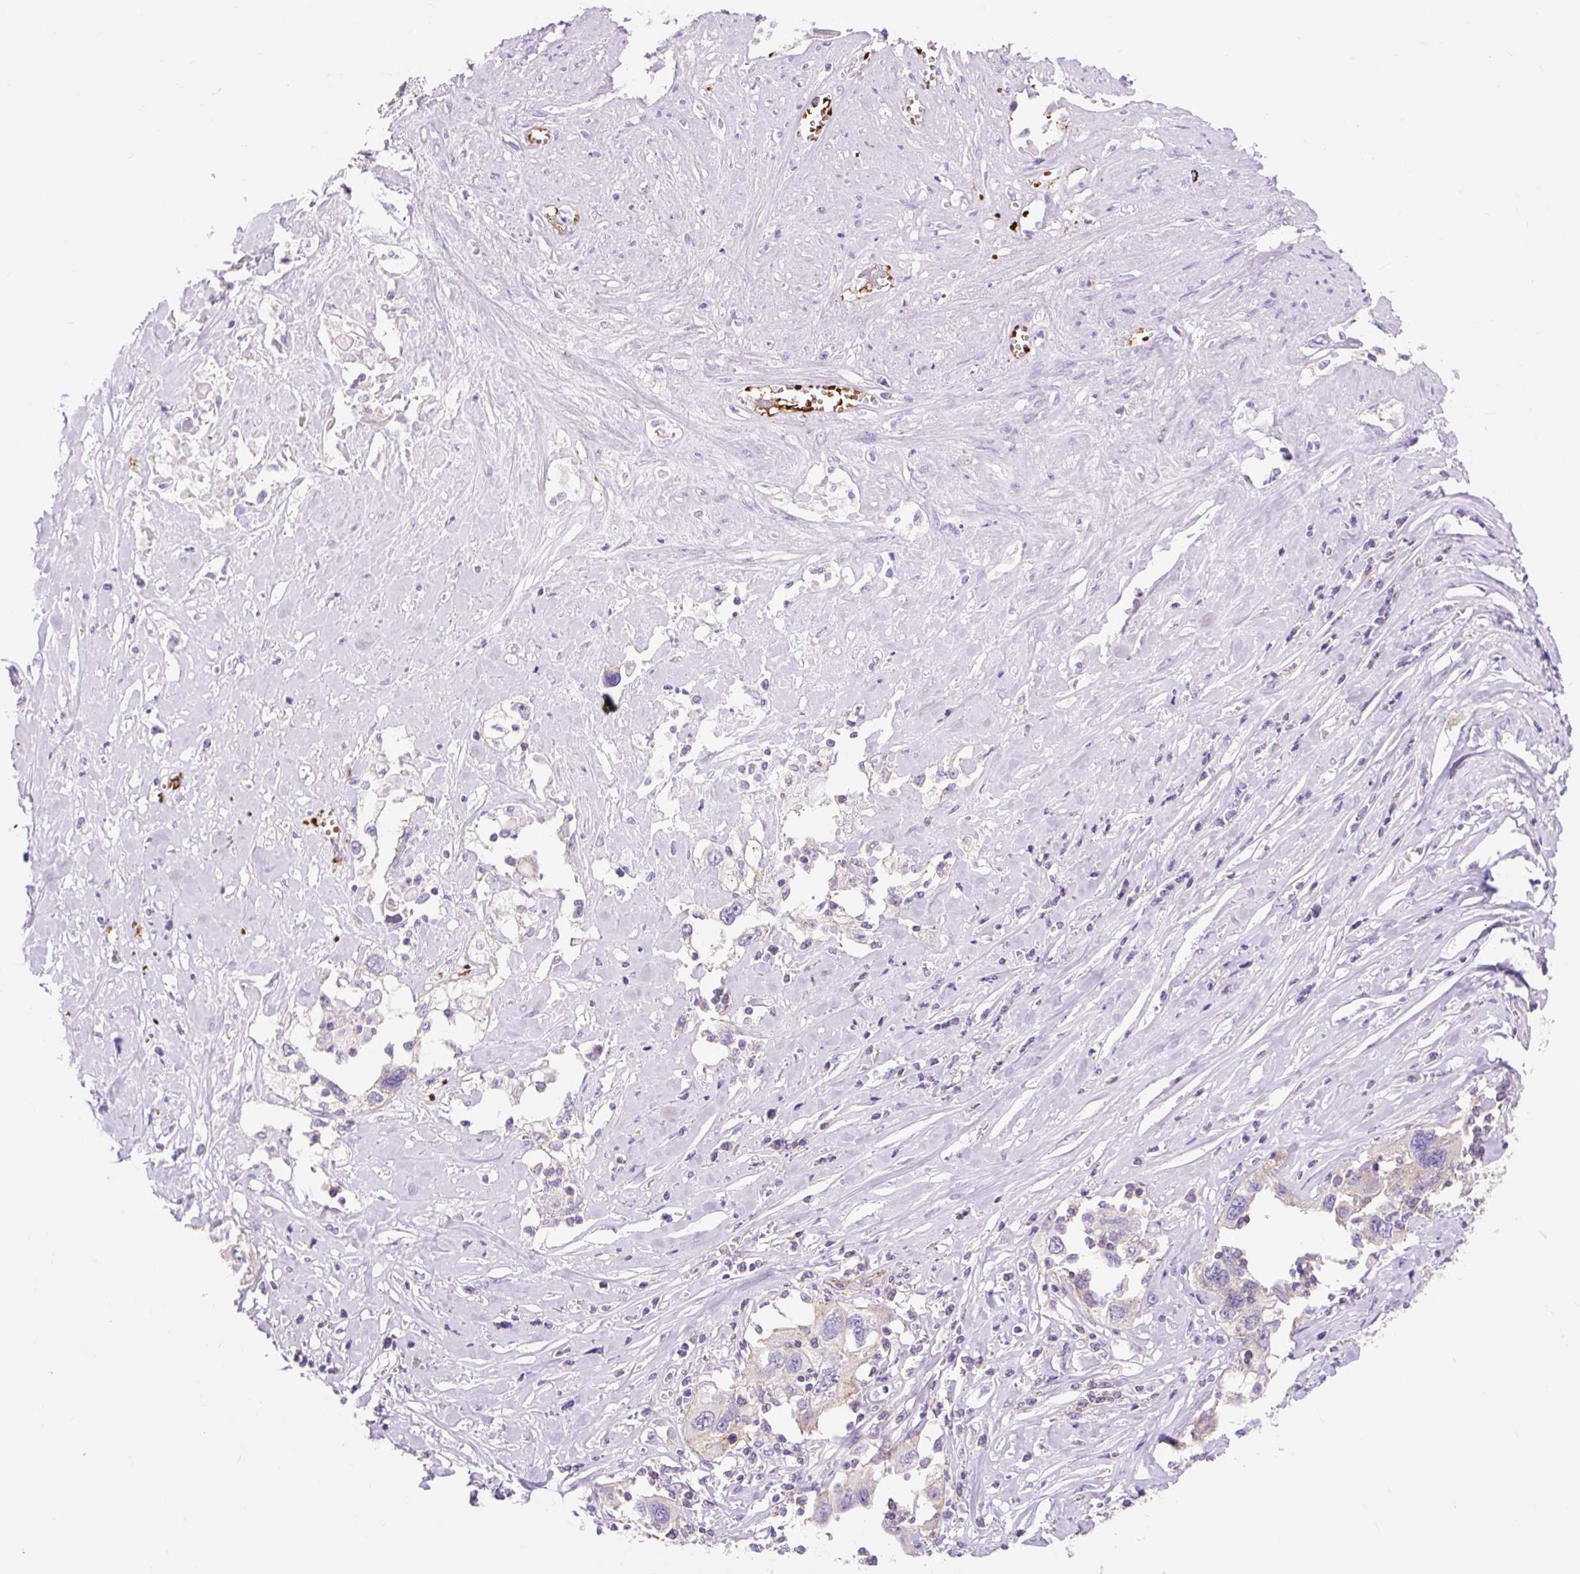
{"staining": {"intensity": "negative", "quantity": "none", "location": "none"}, "tissue": "cervical cancer", "cell_type": "Tumor cells", "image_type": "cancer", "snomed": [{"axis": "morphology", "description": "Squamous cell carcinoma, NOS"}, {"axis": "topography", "description": "Cervix"}], "caption": "Immunohistochemistry (IHC) image of human cervical cancer (squamous cell carcinoma) stained for a protein (brown), which shows no positivity in tumor cells. The staining is performed using DAB (3,3'-diaminobenzidine) brown chromogen with nuclei counter-stained in using hematoxylin.", "gene": "HIP1R", "patient": {"sex": "female", "age": 31}}